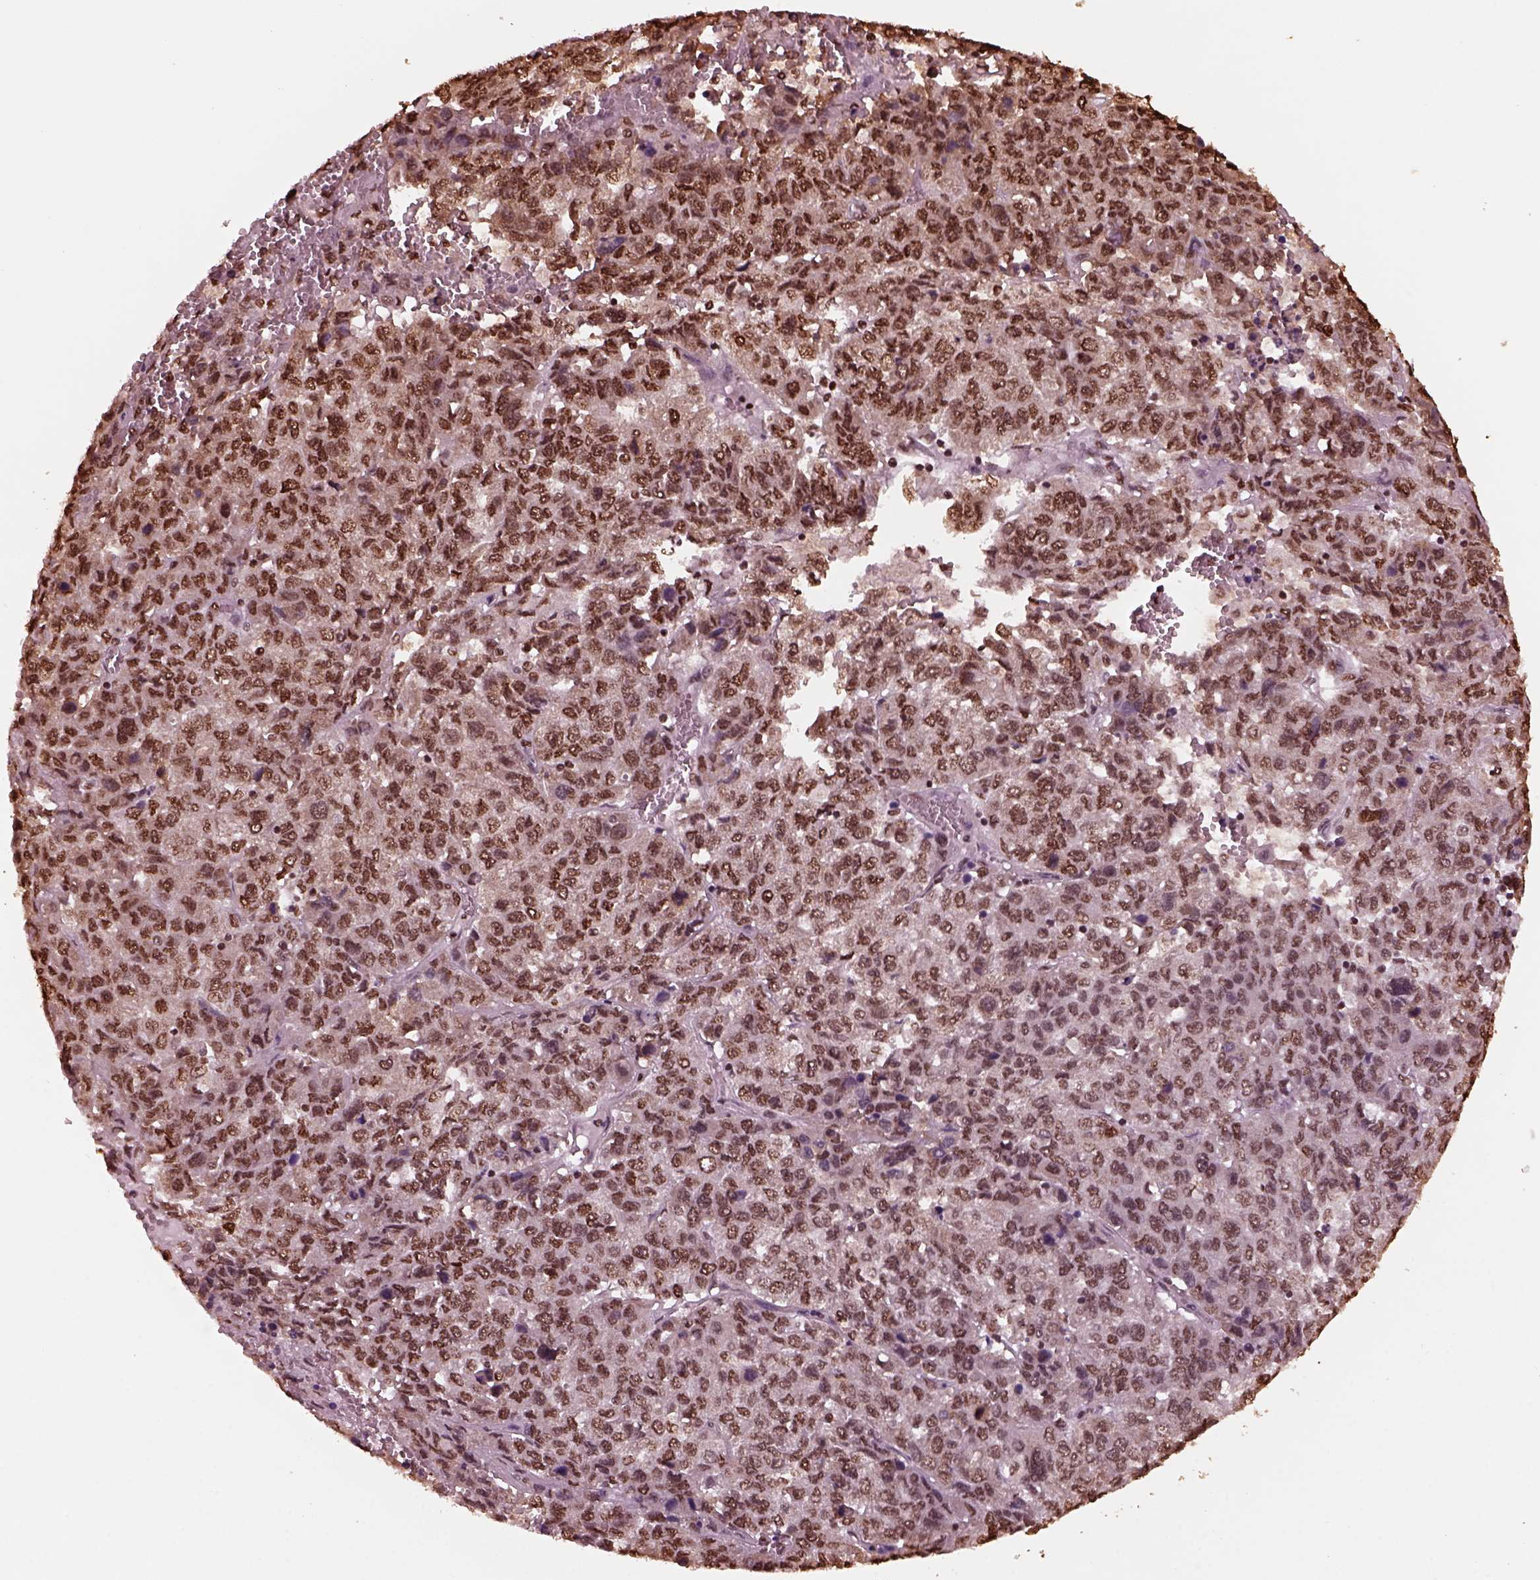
{"staining": {"intensity": "strong", "quantity": ">75%", "location": "nuclear"}, "tissue": "liver cancer", "cell_type": "Tumor cells", "image_type": "cancer", "snomed": [{"axis": "morphology", "description": "Carcinoma, Hepatocellular, NOS"}, {"axis": "topography", "description": "Liver"}], "caption": "This is an image of immunohistochemistry (IHC) staining of liver cancer, which shows strong expression in the nuclear of tumor cells.", "gene": "NSD1", "patient": {"sex": "male", "age": 69}}